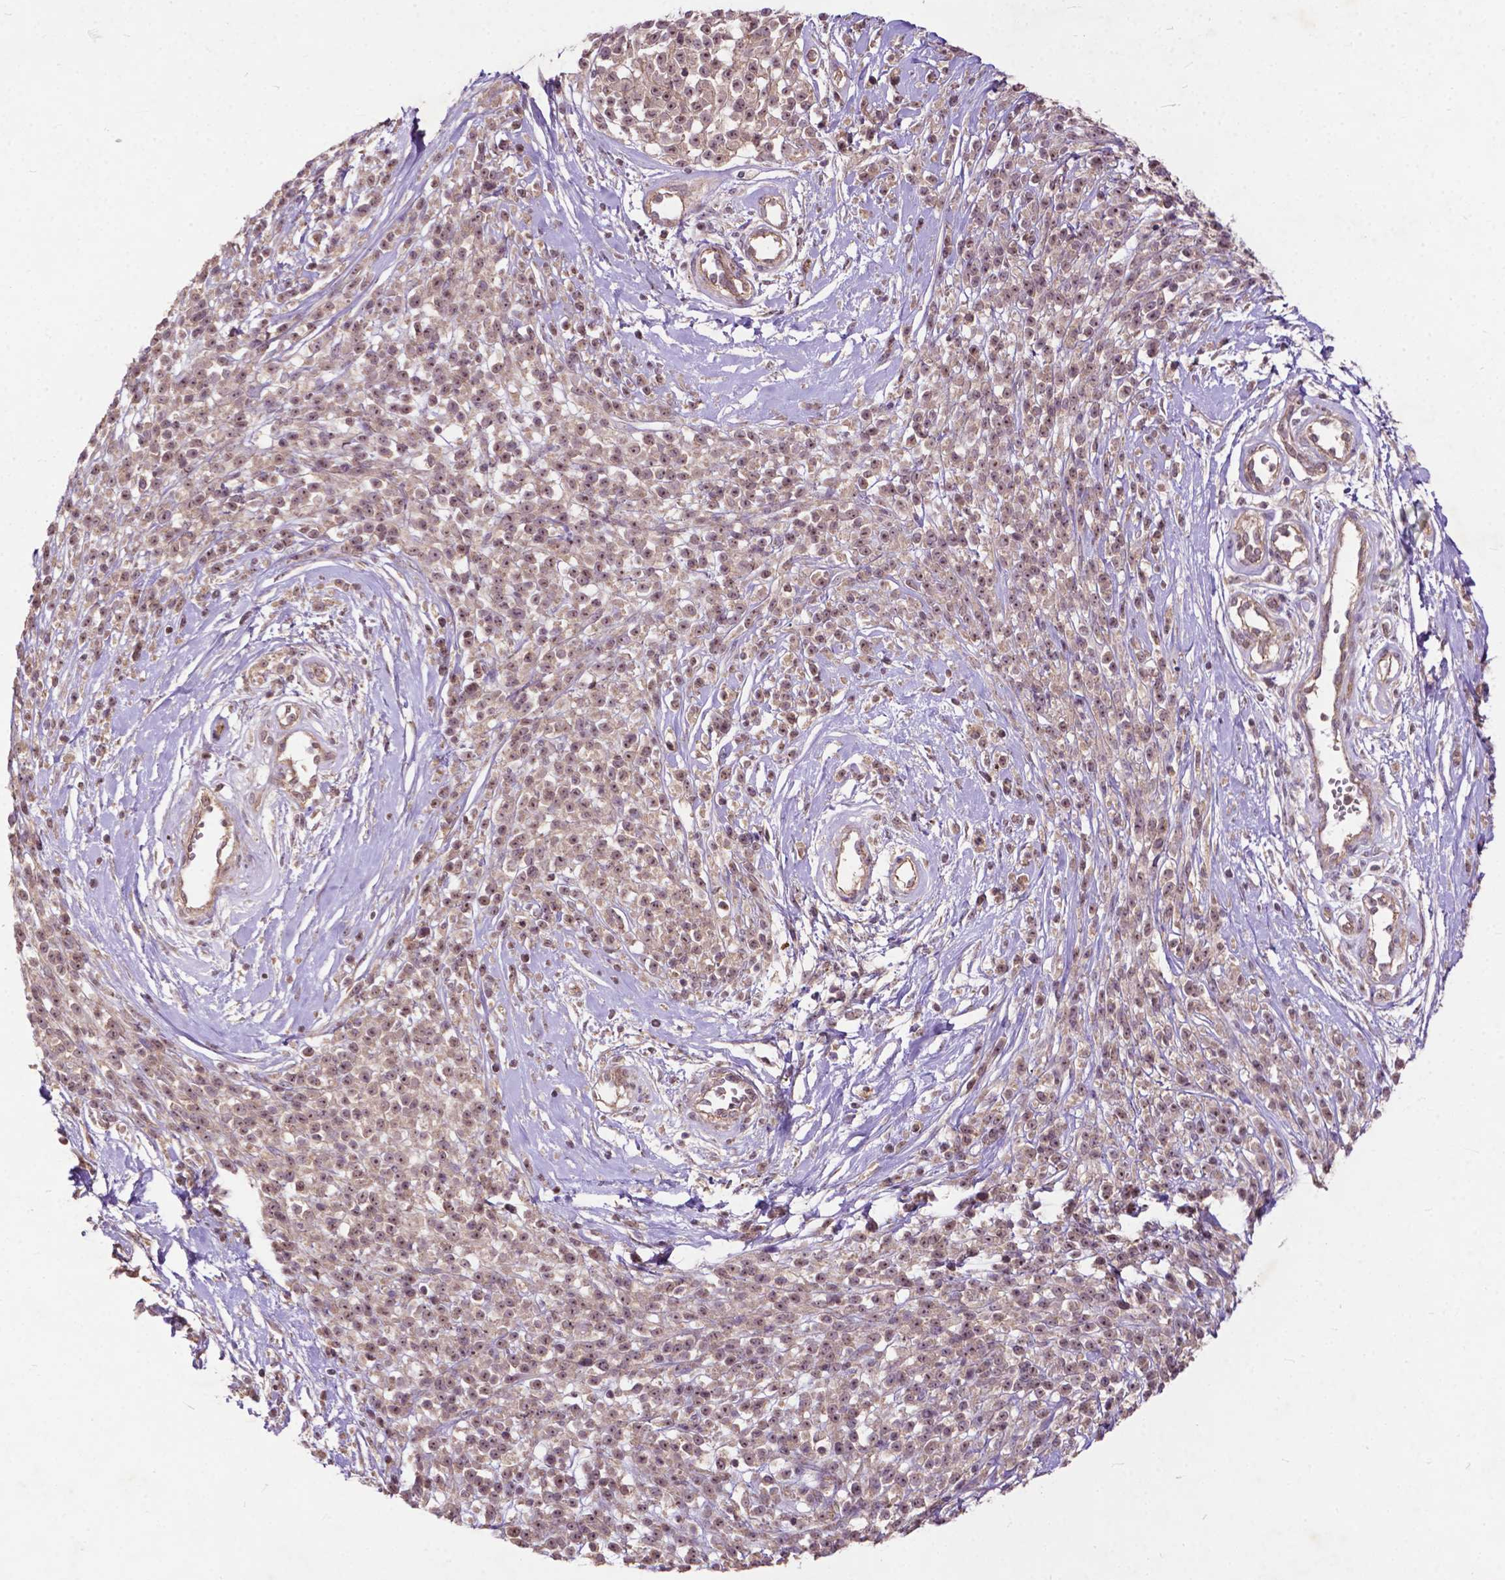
{"staining": {"intensity": "weak", "quantity": ">75%", "location": "nuclear"}, "tissue": "melanoma", "cell_type": "Tumor cells", "image_type": "cancer", "snomed": [{"axis": "morphology", "description": "Malignant melanoma, NOS"}, {"axis": "topography", "description": "Skin"}, {"axis": "topography", "description": "Skin of trunk"}], "caption": "Malignant melanoma was stained to show a protein in brown. There is low levels of weak nuclear positivity in about >75% of tumor cells.", "gene": "PARP3", "patient": {"sex": "male", "age": 74}}